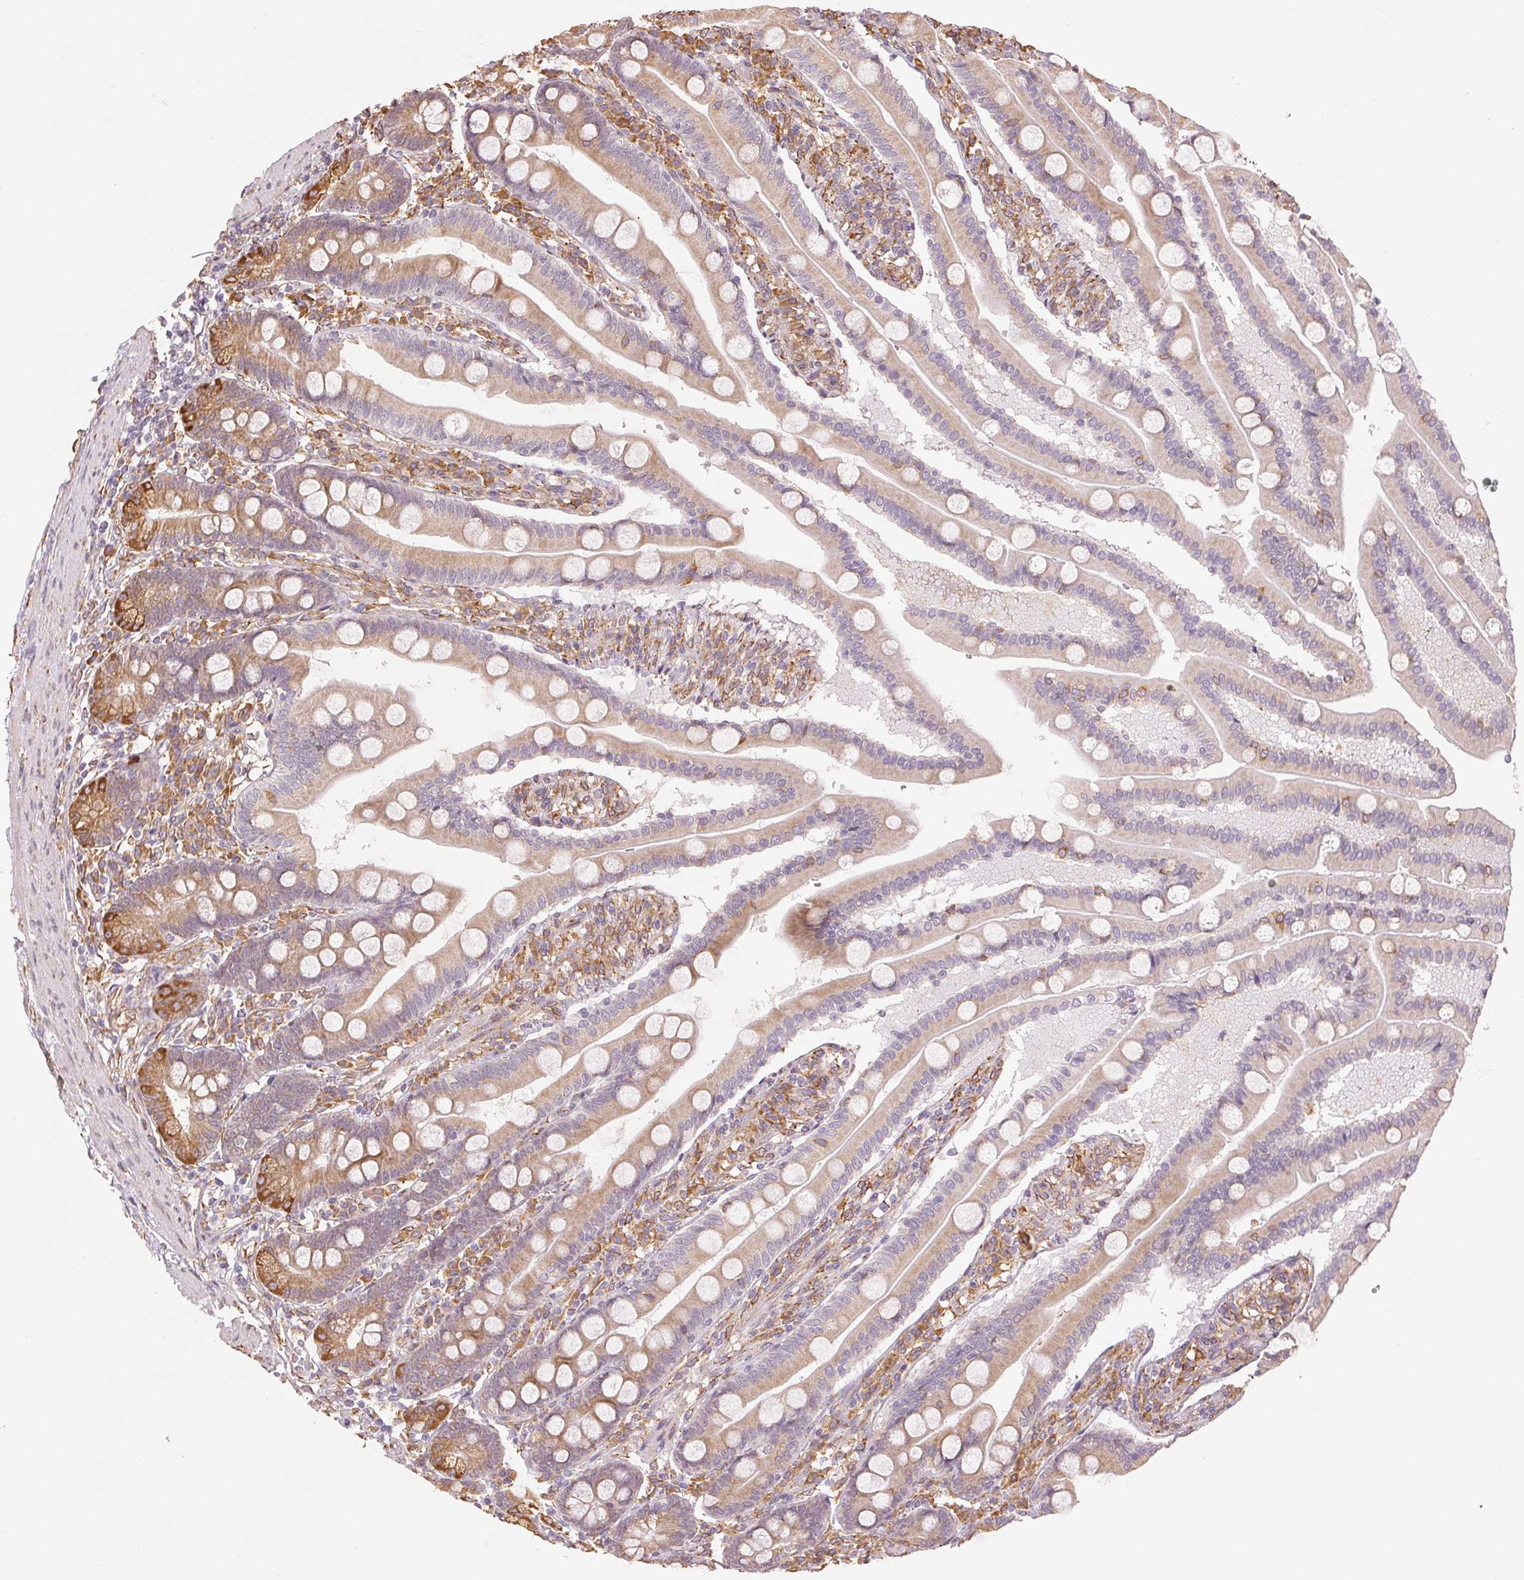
{"staining": {"intensity": "moderate", "quantity": "25%-75%", "location": "cytoplasmic/membranous"}, "tissue": "duodenum", "cell_type": "Glandular cells", "image_type": "normal", "snomed": [{"axis": "morphology", "description": "Normal tissue, NOS"}, {"axis": "topography", "description": "Duodenum"}], "caption": "Immunohistochemistry (IHC) (DAB (3,3'-diaminobenzidine)) staining of unremarkable duodenum reveals moderate cytoplasmic/membranous protein staining in about 25%-75% of glandular cells. (DAB IHC with brightfield microscopy, high magnification).", "gene": "RCN3", "patient": {"sex": "female", "age": 67}}